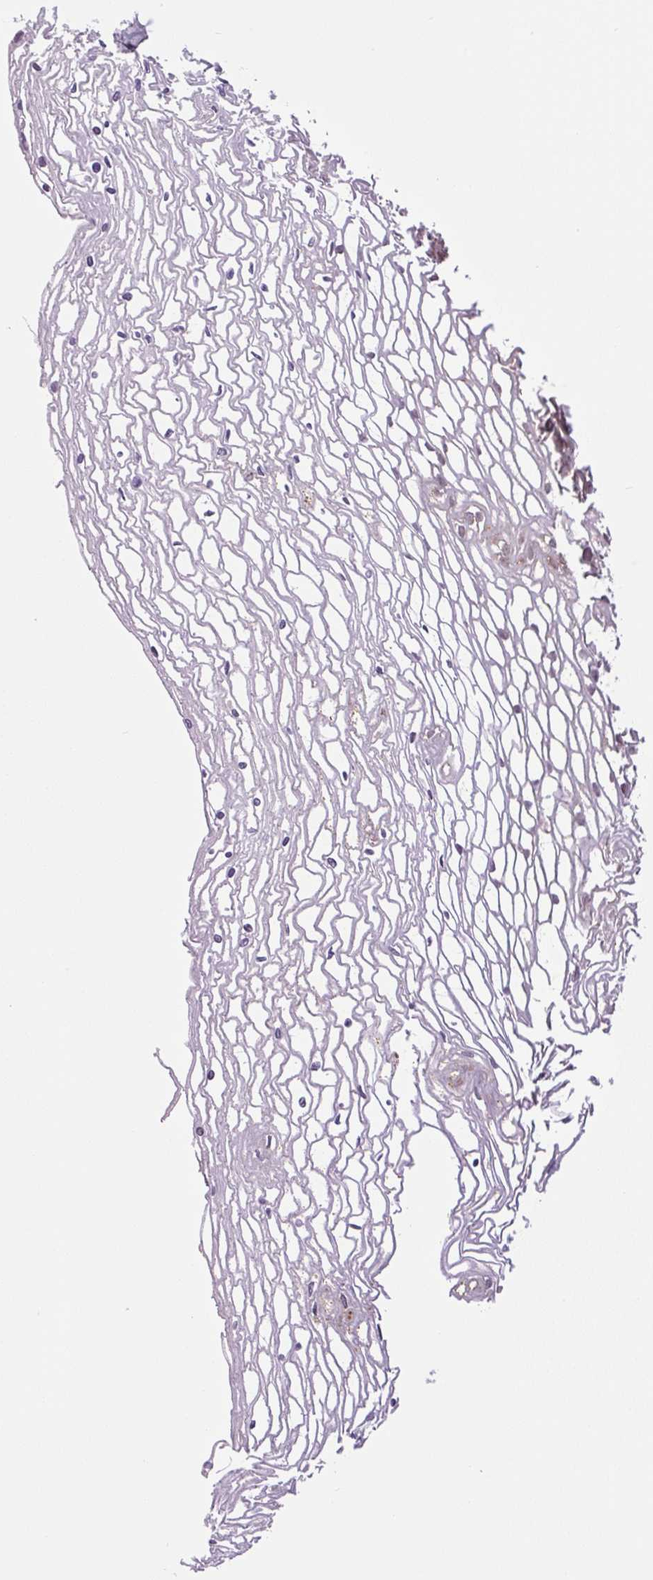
{"staining": {"intensity": "weak", "quantity": "25%-75%", "location": "cytoplasmic/membranous"}, "tissue": "cervix", "cell_type": "Glandular cells", "image_type": "normal", "snomed": [{"axis": "morphology", "description": "Normal tissue, NOS"}, {"axis": "topography", "description": "Cervix"}], "caption": "A histopathology image showing weak cytoplasmic/membranous positivity in about 25%-75% of glandular cells in unremarkable cervix, as visualized by brown immunohistochemical staining.", "gene": "SGF29", "patient": {"sex": "female", "age": 36}}